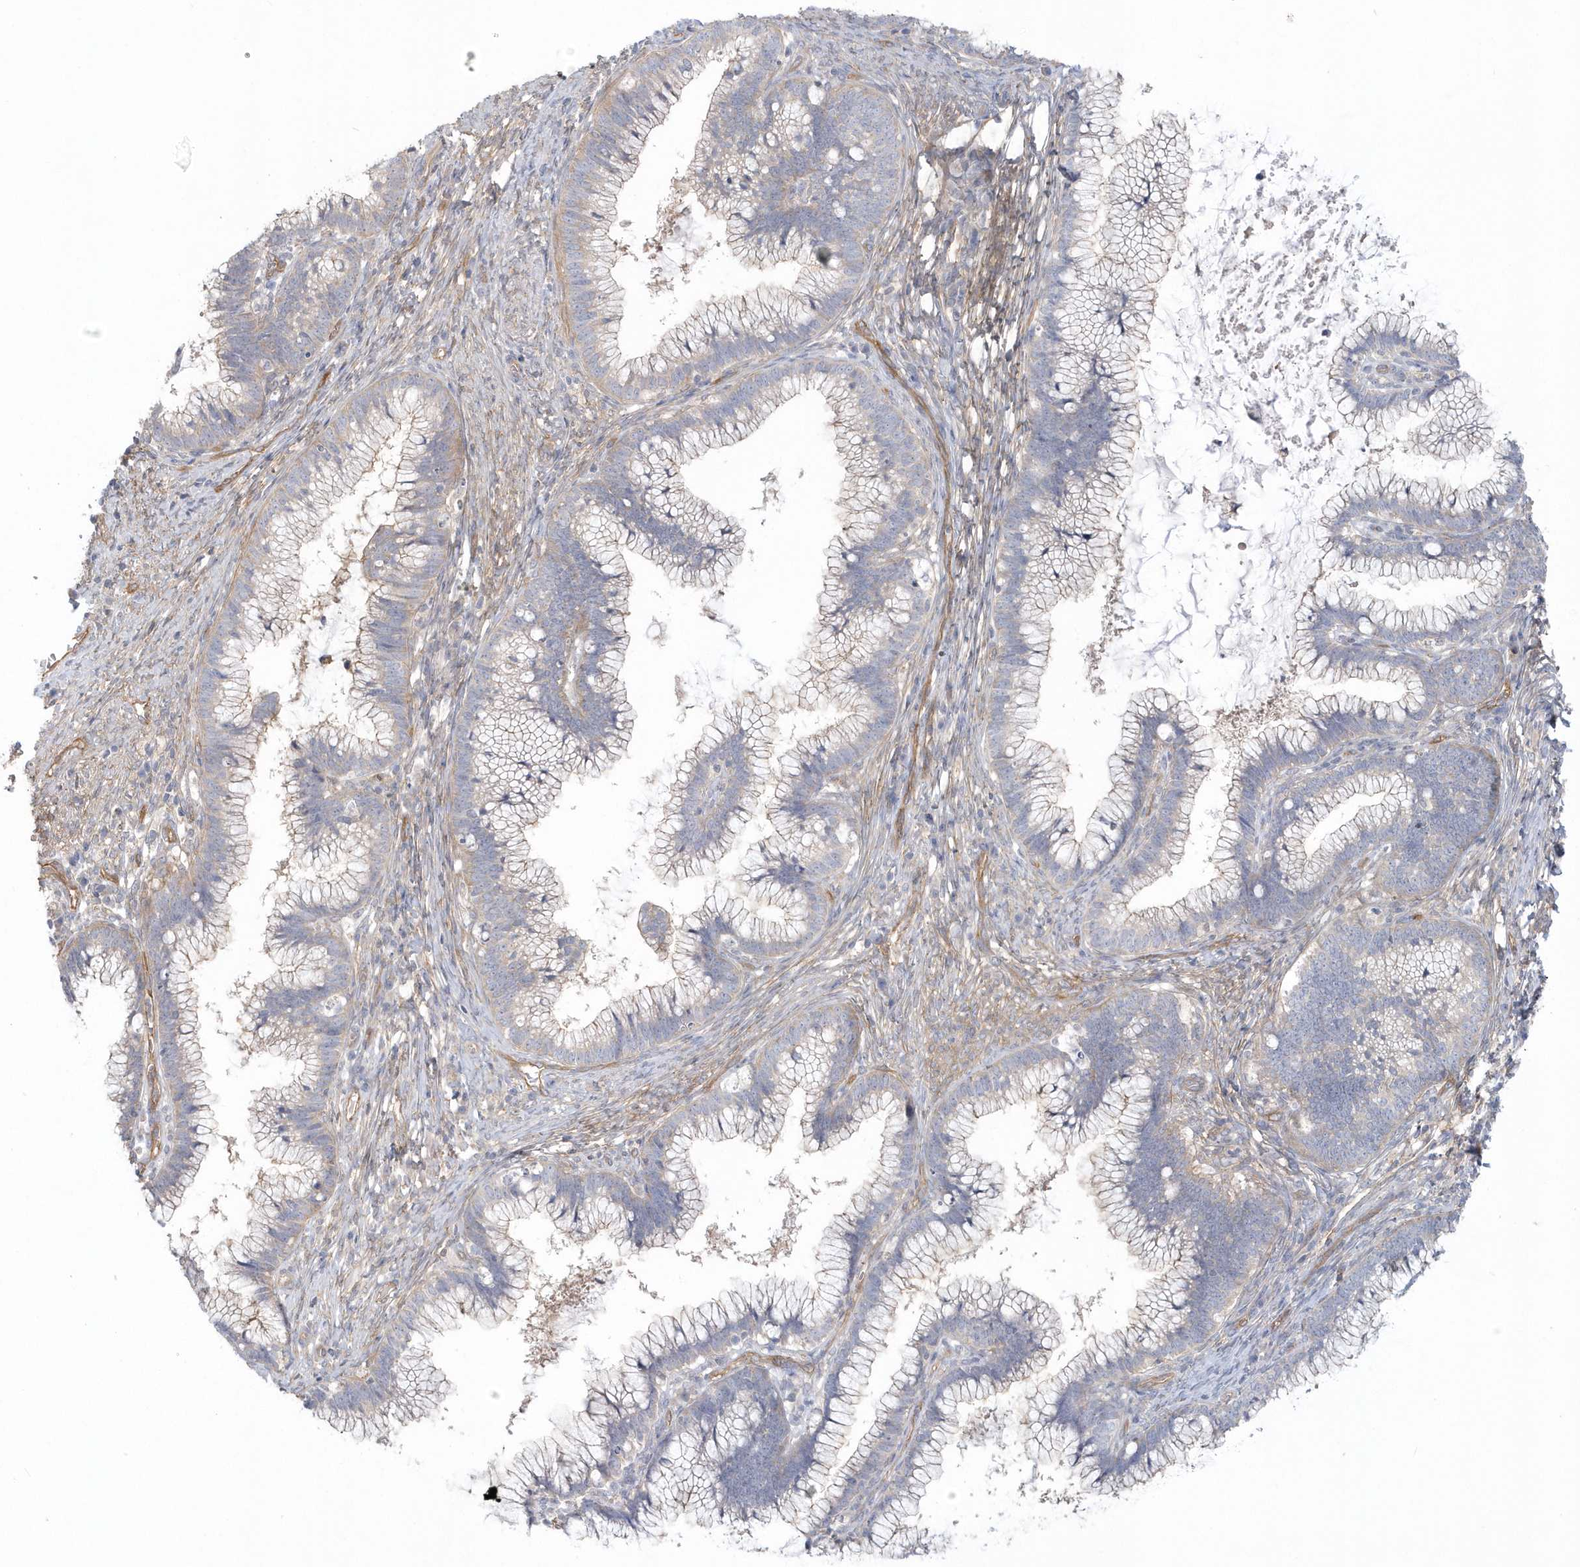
{"staining": {"intensity": "negative", "quantity": "none", "location": "none"}, "tissue": "cervical cancer", "cell_type": "Tumor cells", "image_type": "cancer", "snomed": [{"axis": "morphology", "description": "Adenocarcinoma, NOS"}, {"axis": "topography", "description": "Cervix"}], "caption": "Immunohistochemistry micrograph of neoplastic tissue: human cervical cancer (adenocarcinoma) stained with DAB displays no significant protein staining in tumor cells. Brightfield microscopy of immunohistochemistry stained with DAB (brown) and hematoxylin (blue), captured at high magnification.", "gene": "RAI14", "patient": {"sex": "female", "age": 36}}